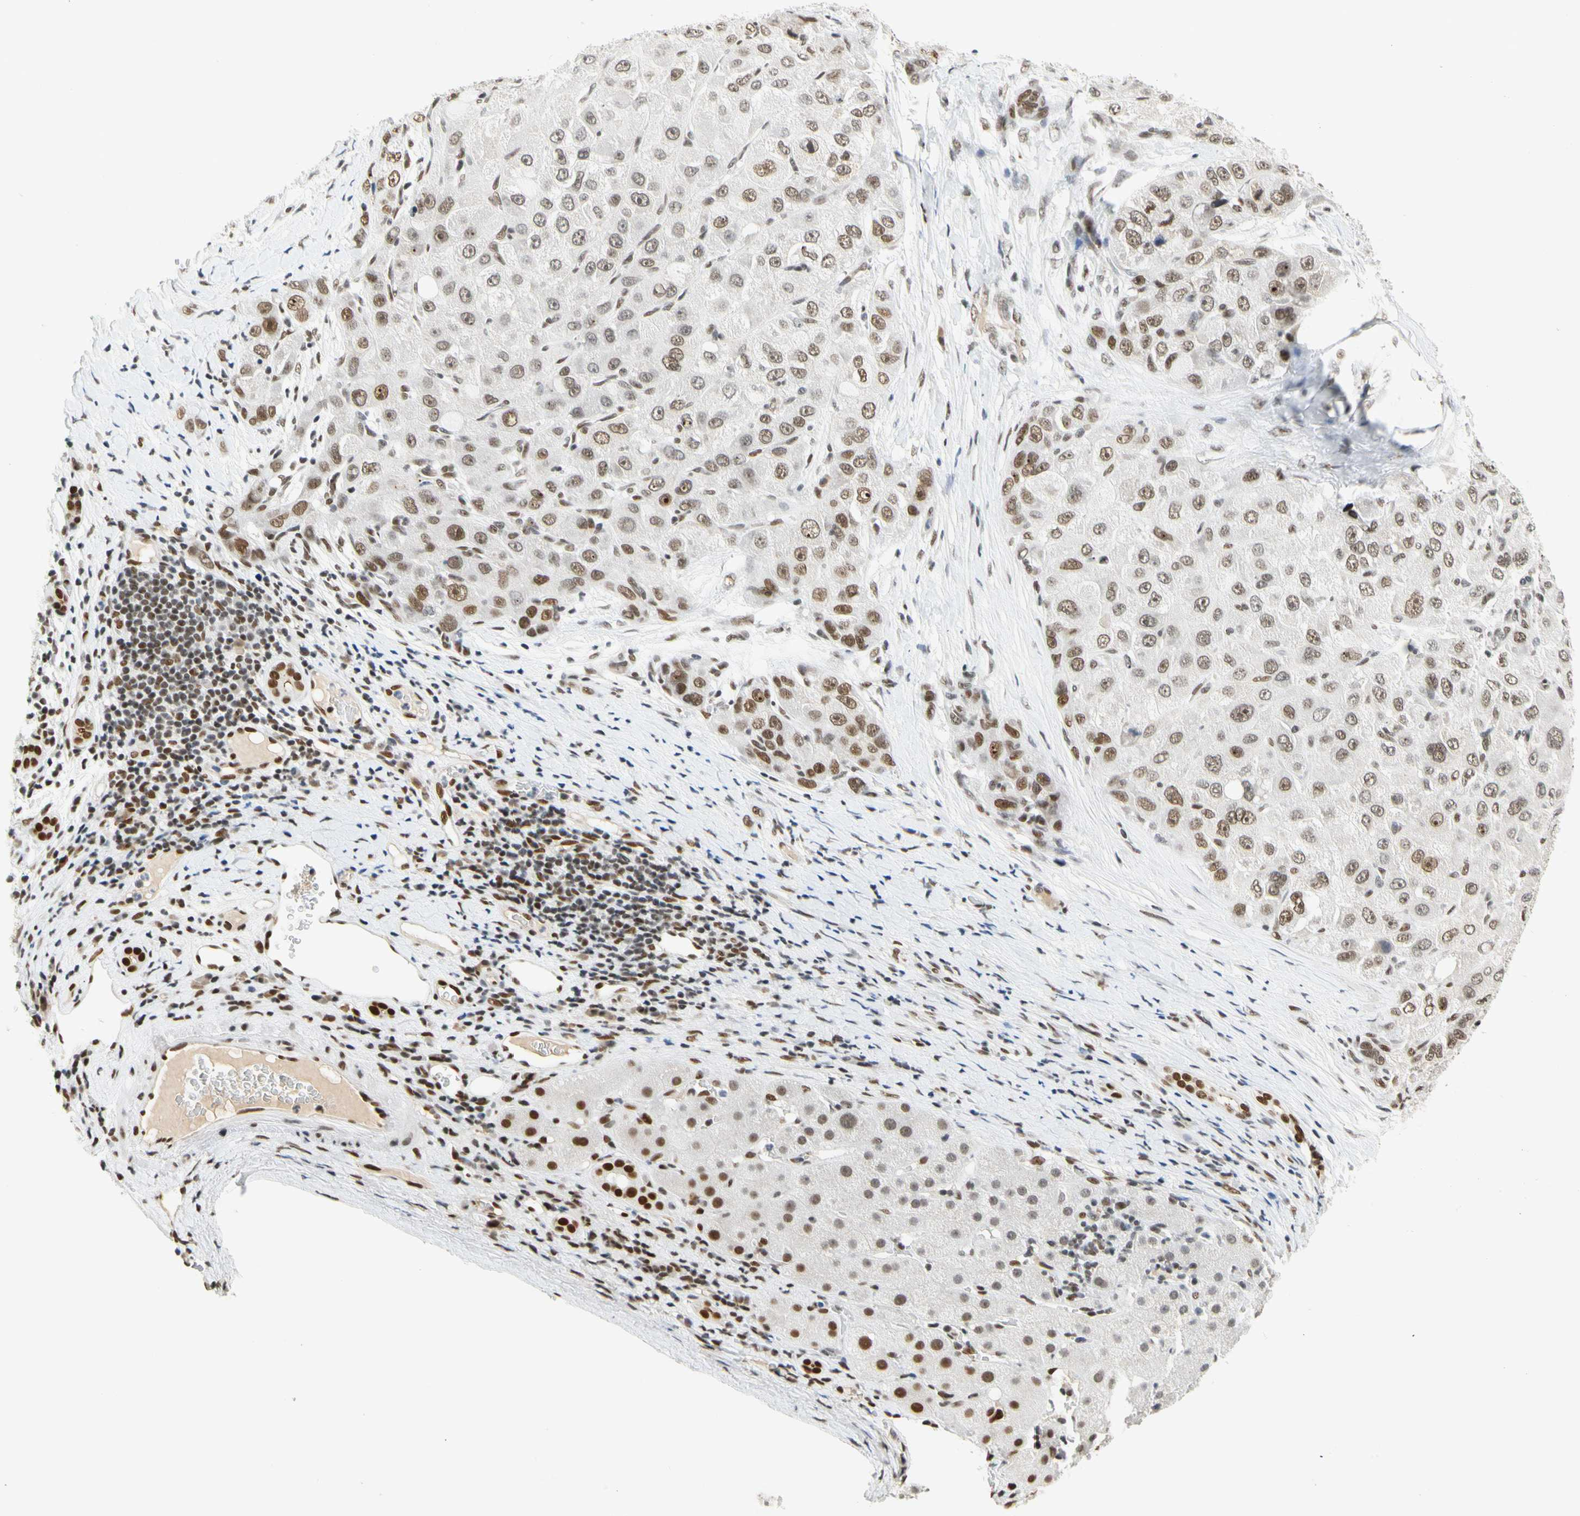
{"staining": {"intensity": "moderate", "quantity": "25%-75%", "location": "nuclear"}, "tissue": "liver cancer", "cell_type": "Tumor cells", "image_type": "cancer", "snomed": [{"axis": "morphology", "description": "Carcinoma, Hepatocellular, NOS"}, {"axis": "topography", "description": "Liver"}], "caption": "Liver cancer (hepatocellular carcinoma) stained with a brown dye demonstrates moderate nuclear positive staining in approximately 25%-75% of tumor cells.", "gene": "ZSCAN16", "patient": {"sex": "male", "age": 80}}